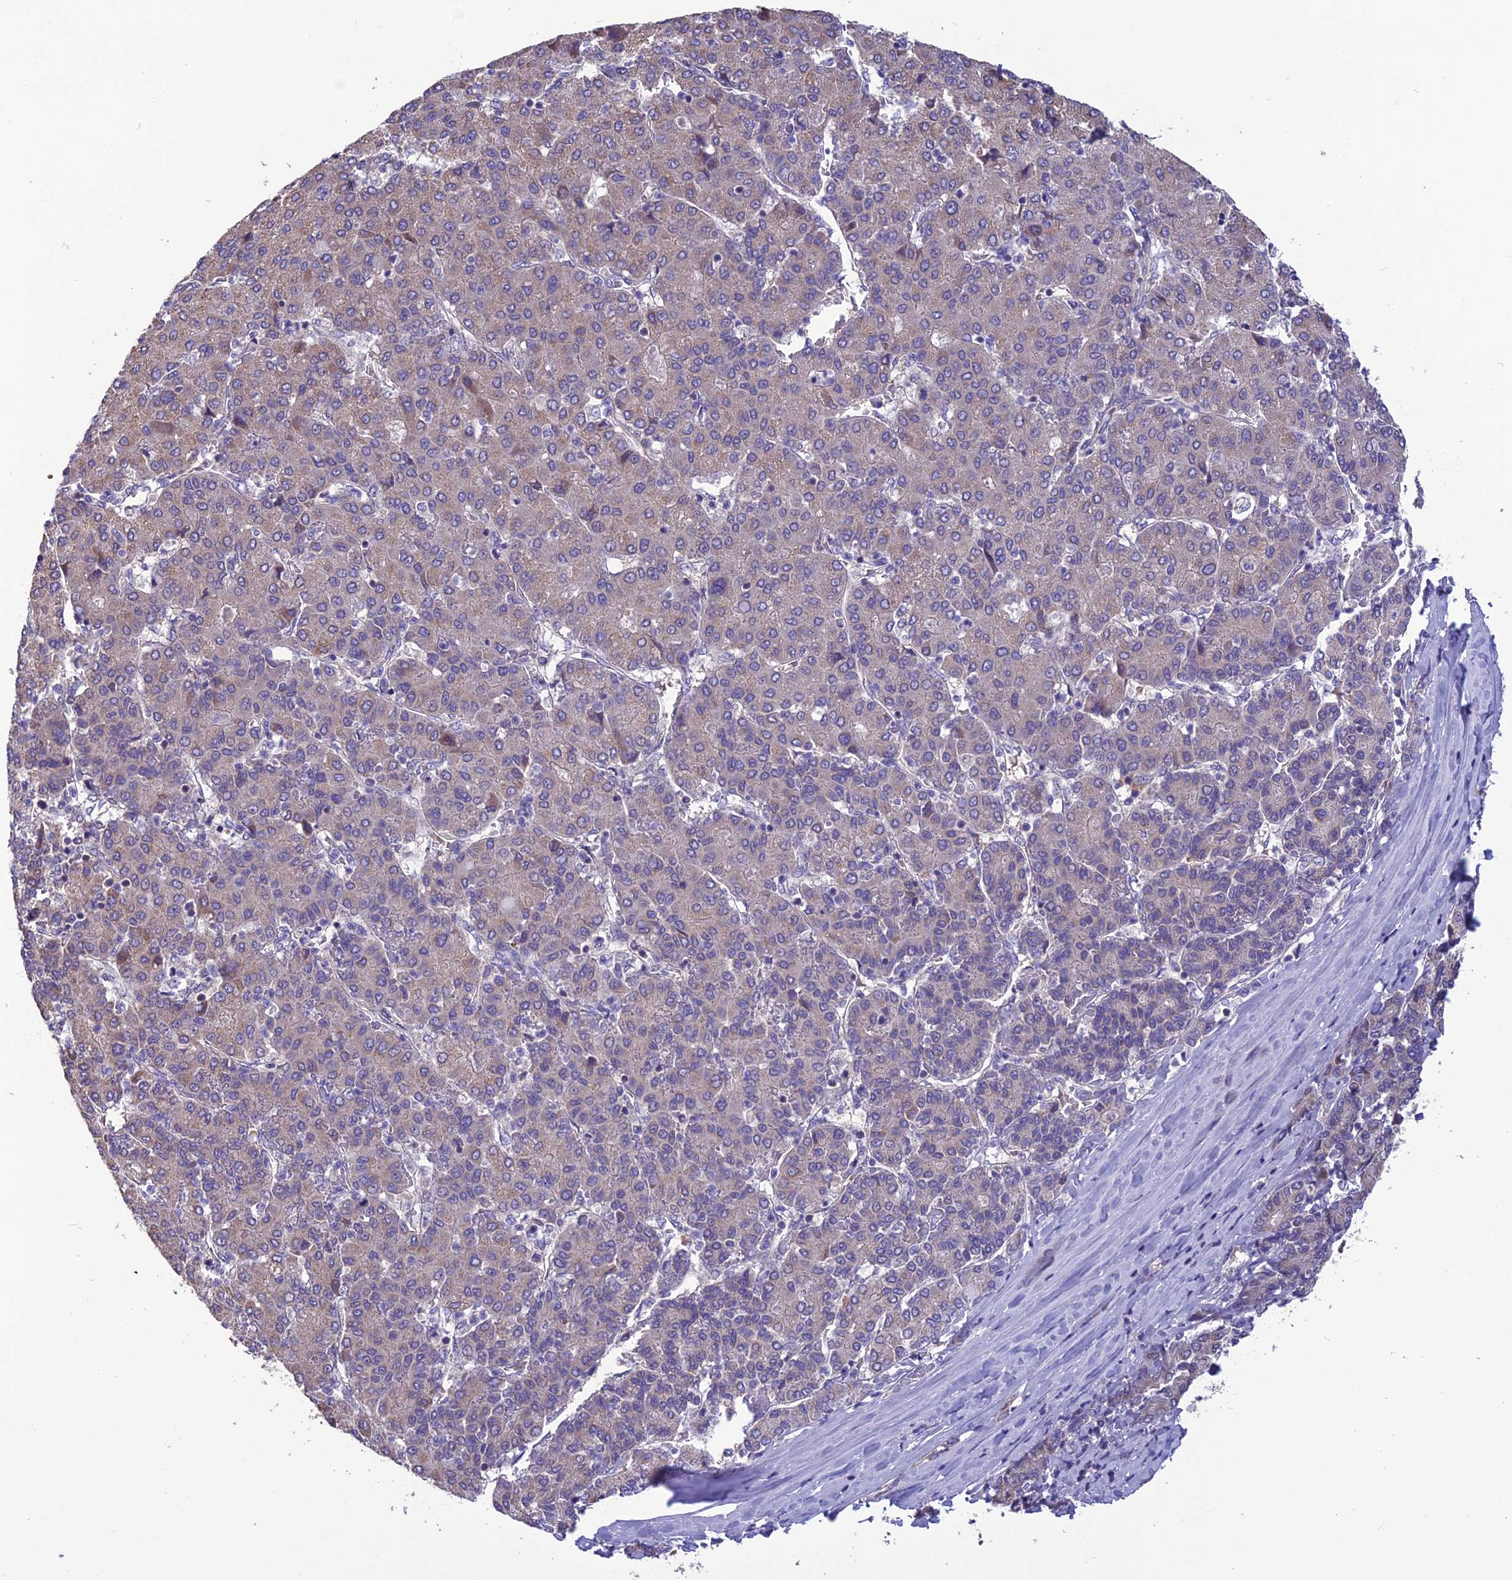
{"staining": {"intensity": "weak", "quantity": "<25%", "location": "cytoplasmic/membranous"}, "tissue": "liver cancer", "cell_type": "Tumor cells", "image_type": "cancer", "snomed": [{"axis": "morphology", "description": "Carcinoma, Hepatocellular, NOS"}, {"axis": "topography", "description": "Liver"}], "caption": "An immunohistochemistry (IHC) photomicrograph of hepatocellular carcinoma (liver) is shown. There is no staining in tumor cells of hepatocellular carcinoma (liver). Nuclei are stained in blue.", "gene": "PSMF1", "patient": {"sex": "male", "age": 65}}